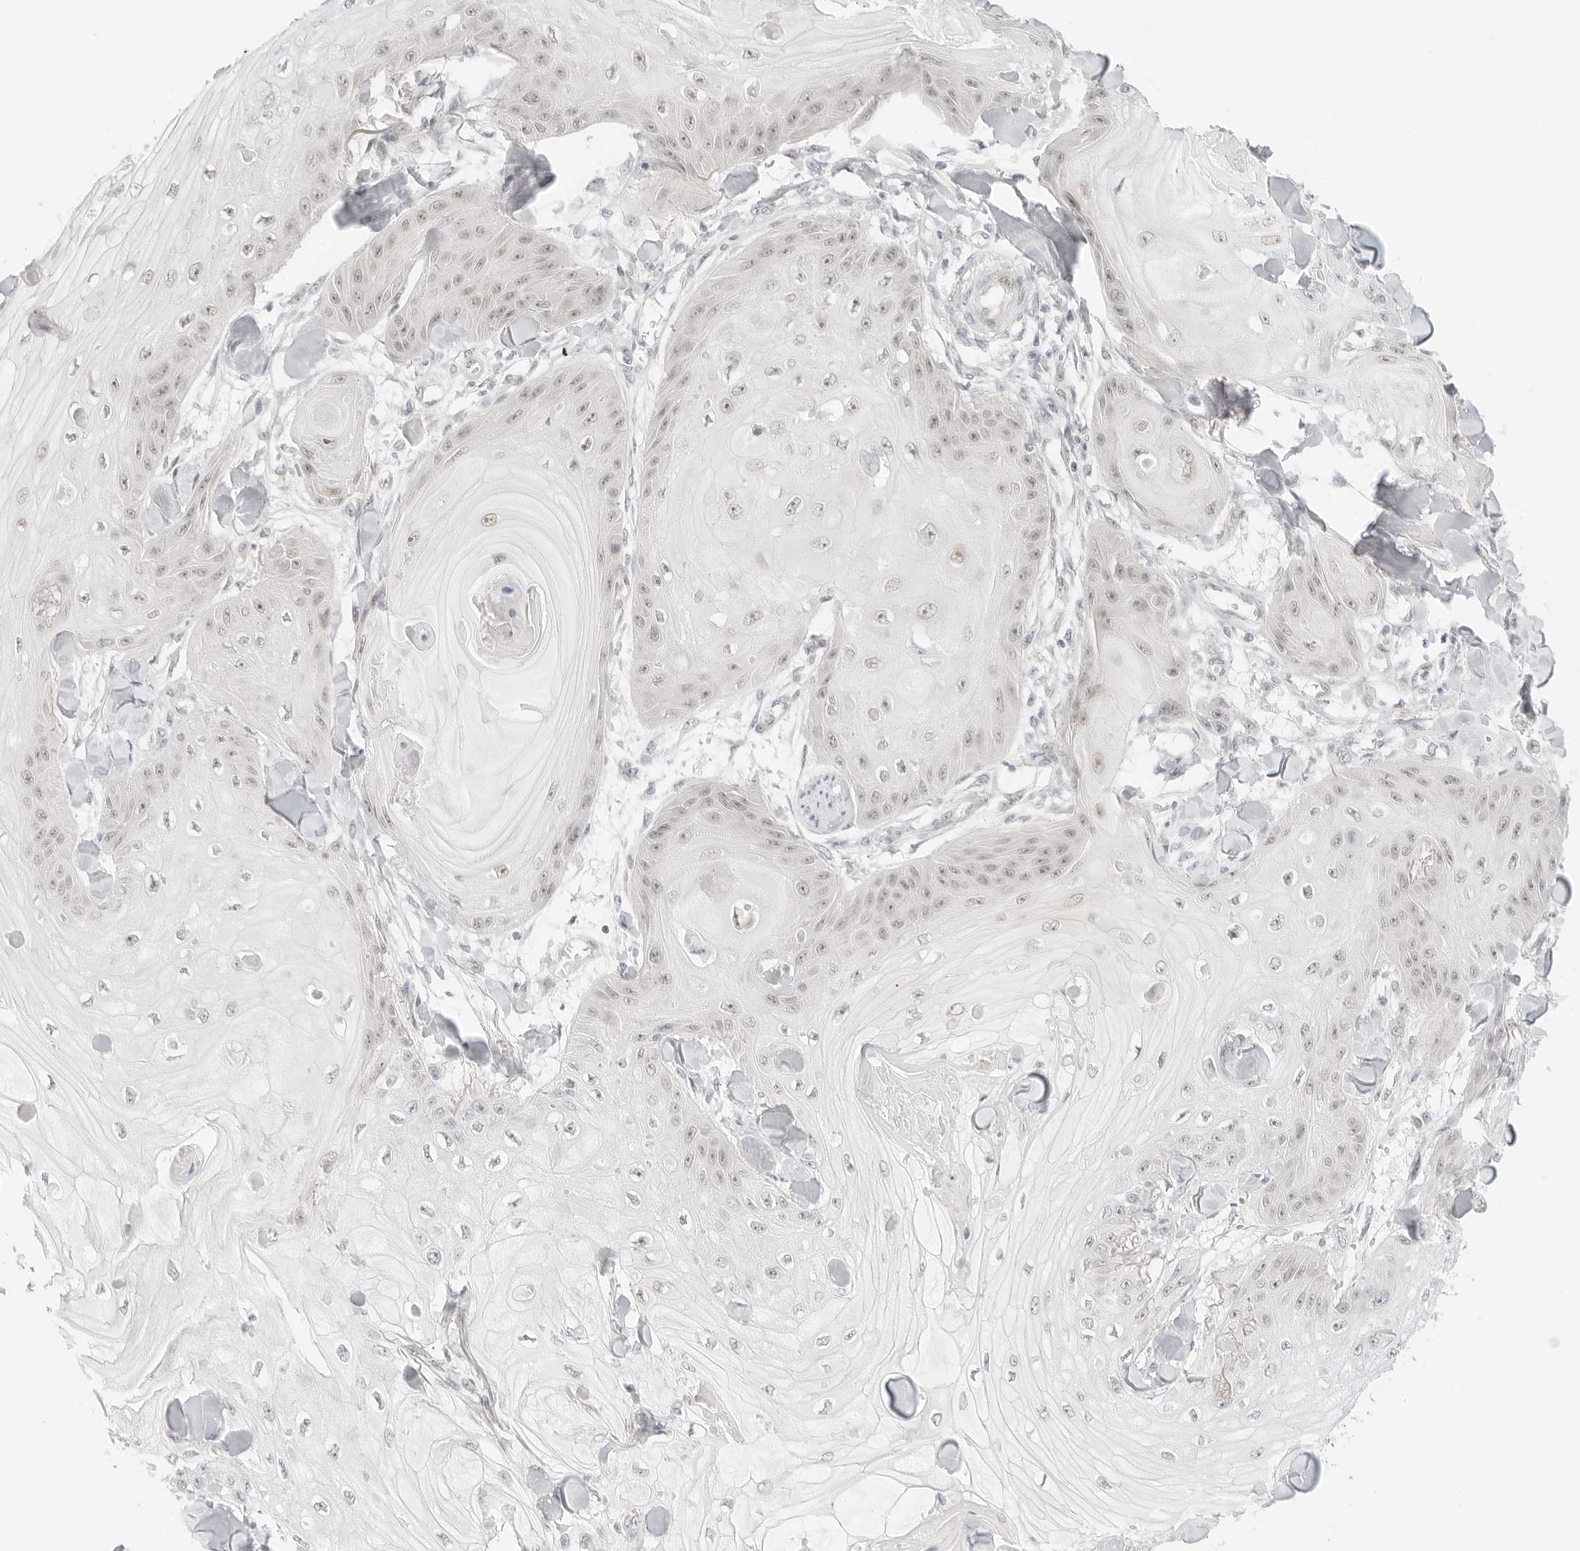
{"staining": {"intensity": "weak", "quantity": "<25%", "location": "nuclear"}, "tissue": "skin cancer", "cell_type": "Tumor cells", "image_type": "cancer", "snomed": [{"axis": "morphology", "description": "Squamous cell carcinoma, NOS"}, {"axis": "topography", "description": "Skin"}], "caption": "This is an immunohistochemistry (IHC) image of human skin cancer (squamous cell carcinoma). There is no expression in tumor cells.", "gene": "MED18", "patient": {"sex": "male", "age": 74}}